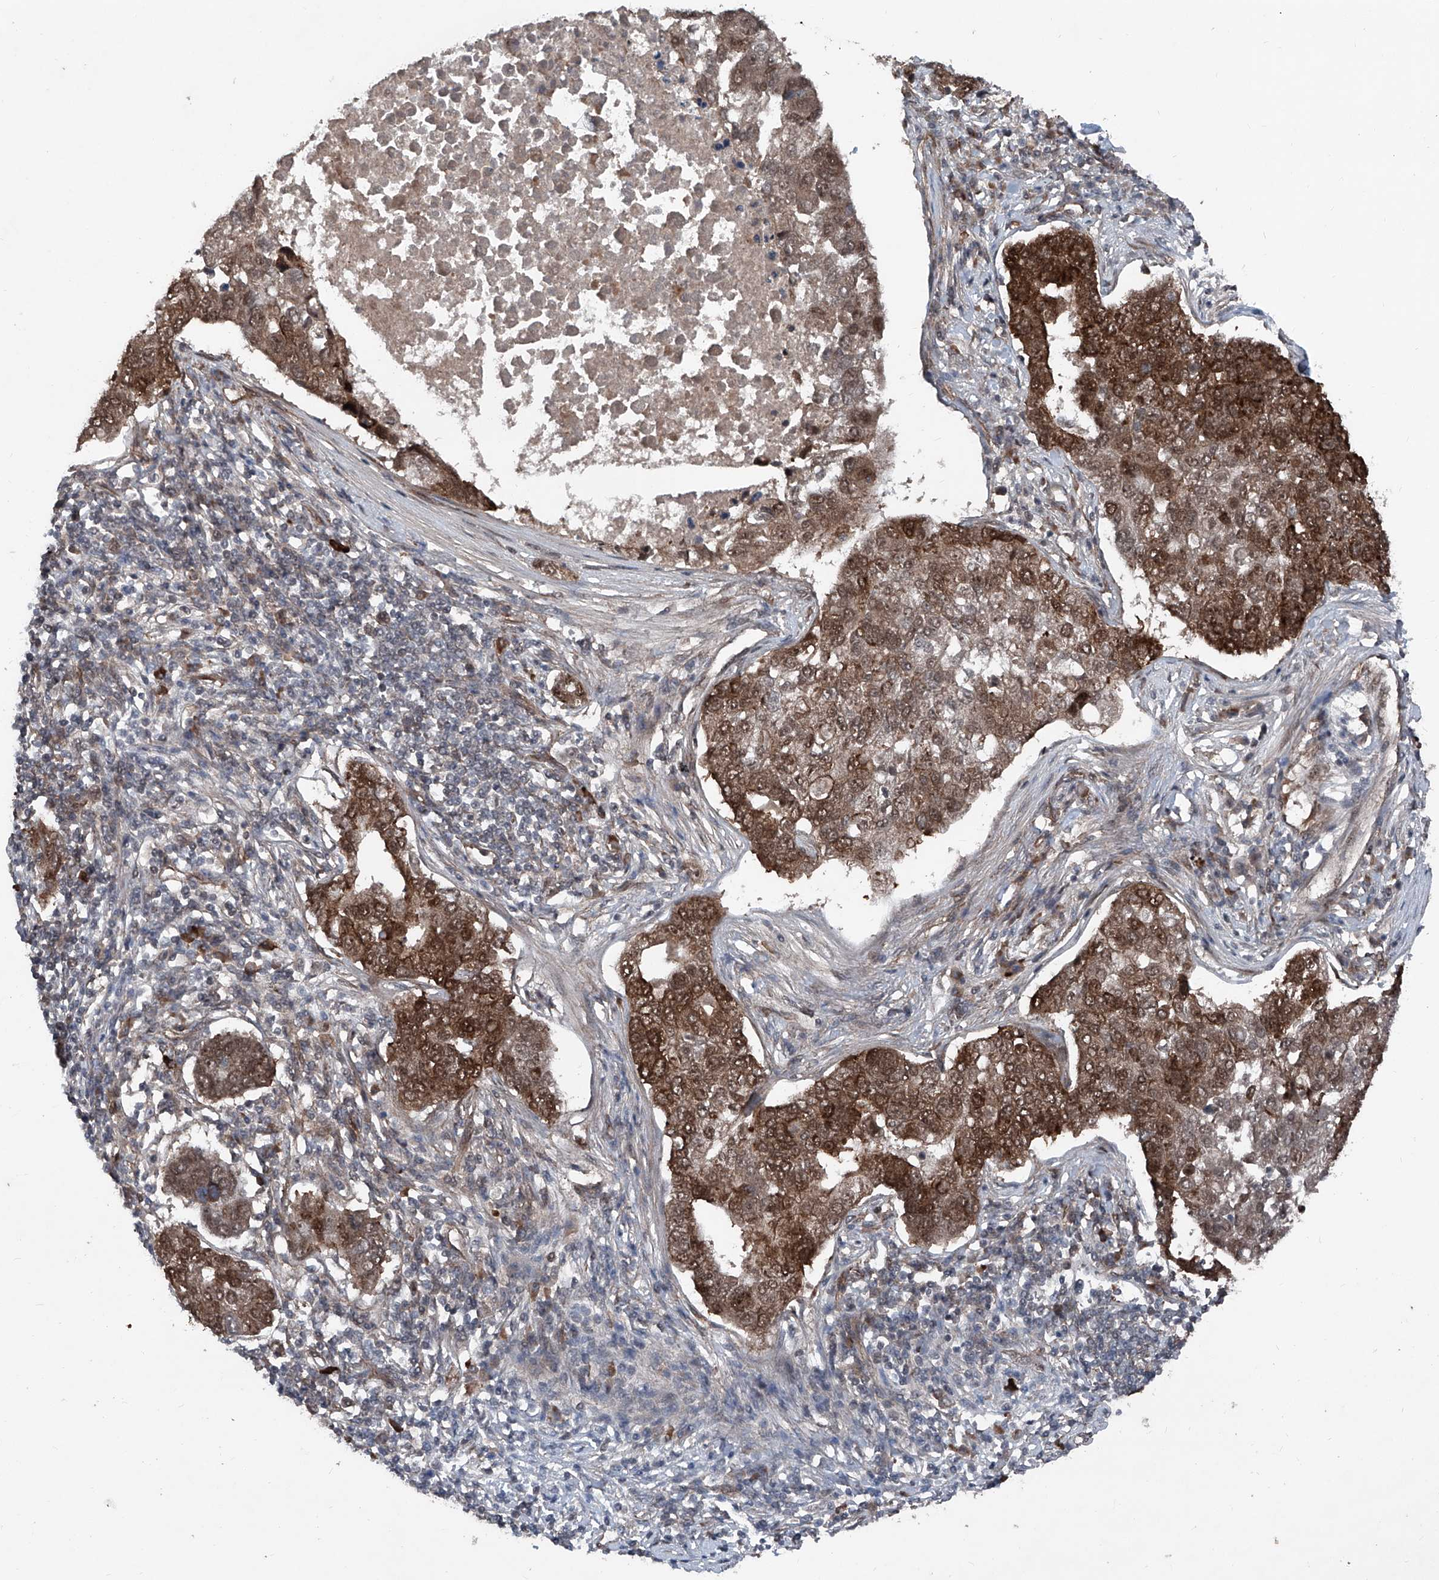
{"staining": {"intensity": "strong", "quantity": ">75%", "location": "cytoplasmic/membranous,nuclear"}, "tissue": "pancreatic cancer", "cell_type": "Tumor cells", "image_type": "cancer", "snomed": [{"axis": "morphology", "description": "Adenocarcinoma, NOS"}, {"axis": "topography", "description": "Pancreas"}], "caption": "Pancreatic adenocarcinoma was stained to show a protein in brown. There is high levels of strong cytoplasmic/membranous and nuclear expression in about >75% of tumor cells.", "gene": "COA7", "patient": {"sex": "female", "age": 61}}